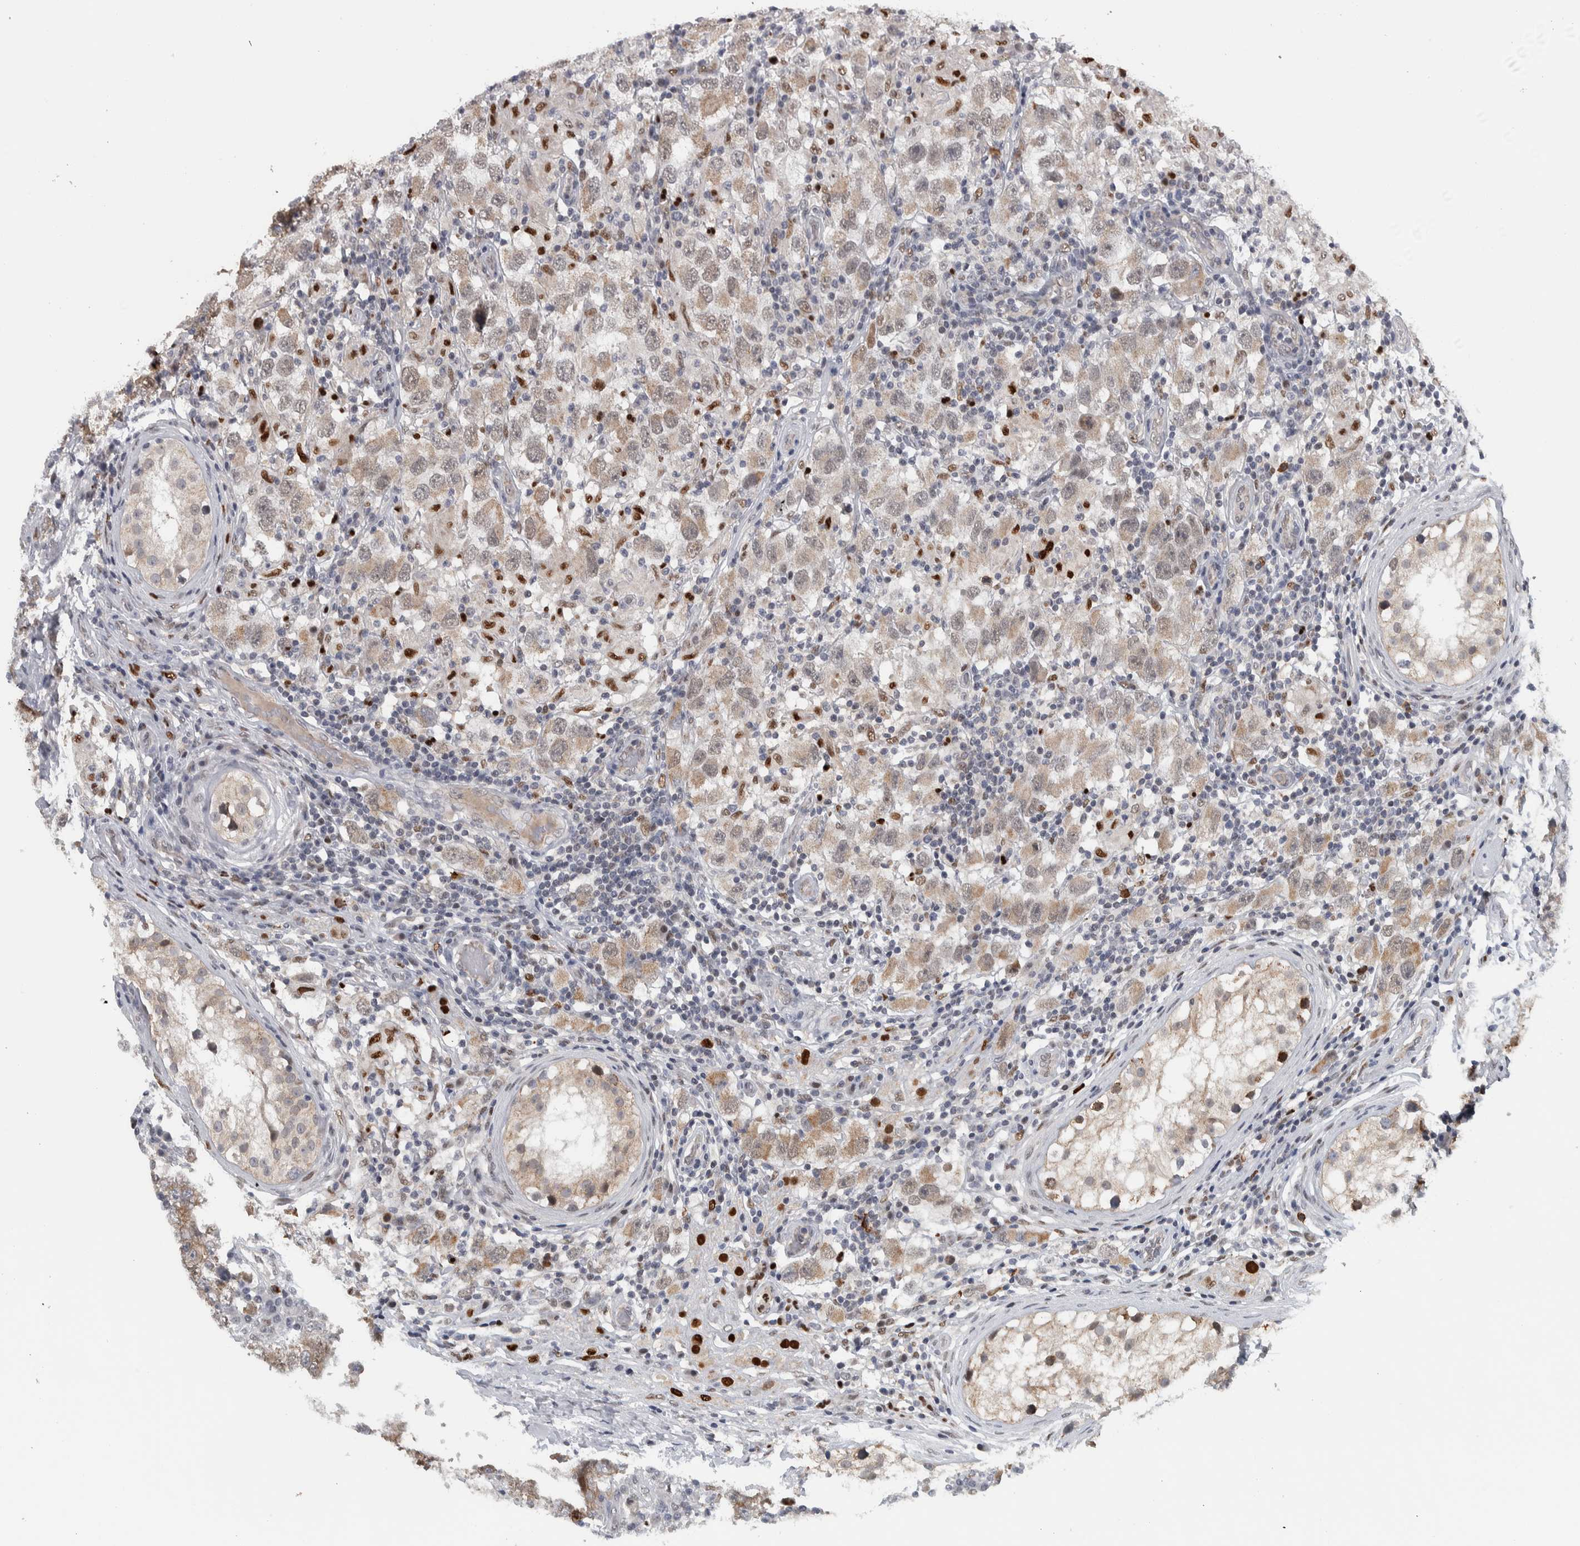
{"staining": {"intensity": "weak", "quantity": ">75%", "location": "cytoplasmic/membranous"}, "tissue": "testis cancer", "cell_type": "Tumor cells", "image_type": "cancer", "snomed": [{"axis": "morphology", "description": "Carcinoma, Embryonal, NOS"}, {"axis": "topography", "description": "Testis"}], "caption": "Immunohistochemical staining of testis embryonal carcinoma exhibits low levels of weak cytoplasmic/membranous expression in about >75% of tumor cells.", "gene": "ADPRM", "patient": {"sex": "male", "age": 21}}